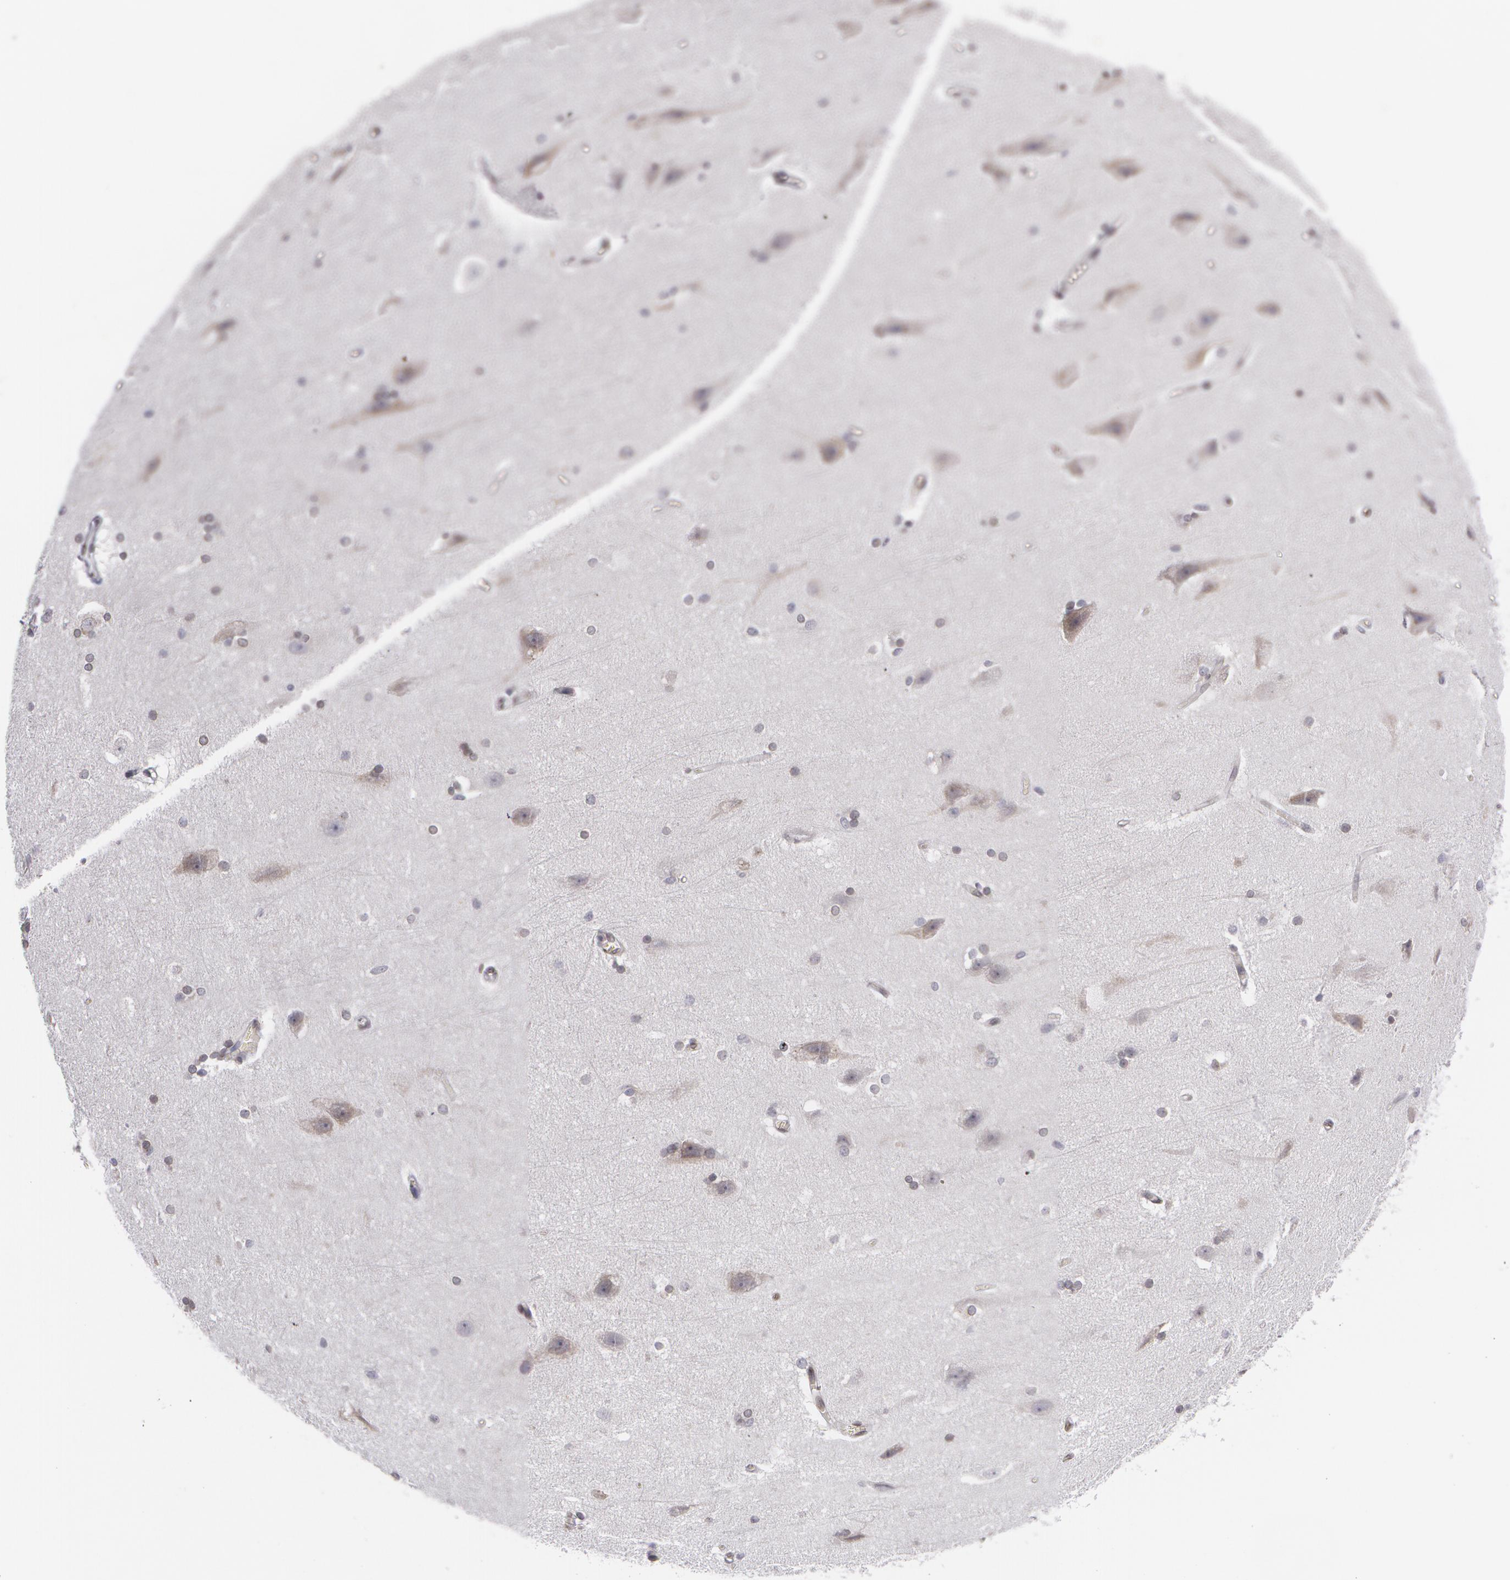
{"staining": {"intensity": "moderate", "quantity": ">75%", "location": "cytoplasmic/membranous"}, "tissue": "cerebral cortex", "cell_type": "Endothelial cells", "image_type": "normal", "snomed": [{"axis": "morphology", "description": "Normal tissue, NOS"}, {"axis": "topography", "description": "Cerebral cortex"}, {"axis": "topography", "description": "Hippocampus"}], "caption": "Endothelial cells exhibit moderate cytoplasmic/membranous positivity in approximately >75% of cells in benign cerebral cortex. Immunohistochemistry stains the protein of interest in brown and the nuclei are stained blue.", "gene": "EMD", "patient": {"sex": "female", "age": 19}}